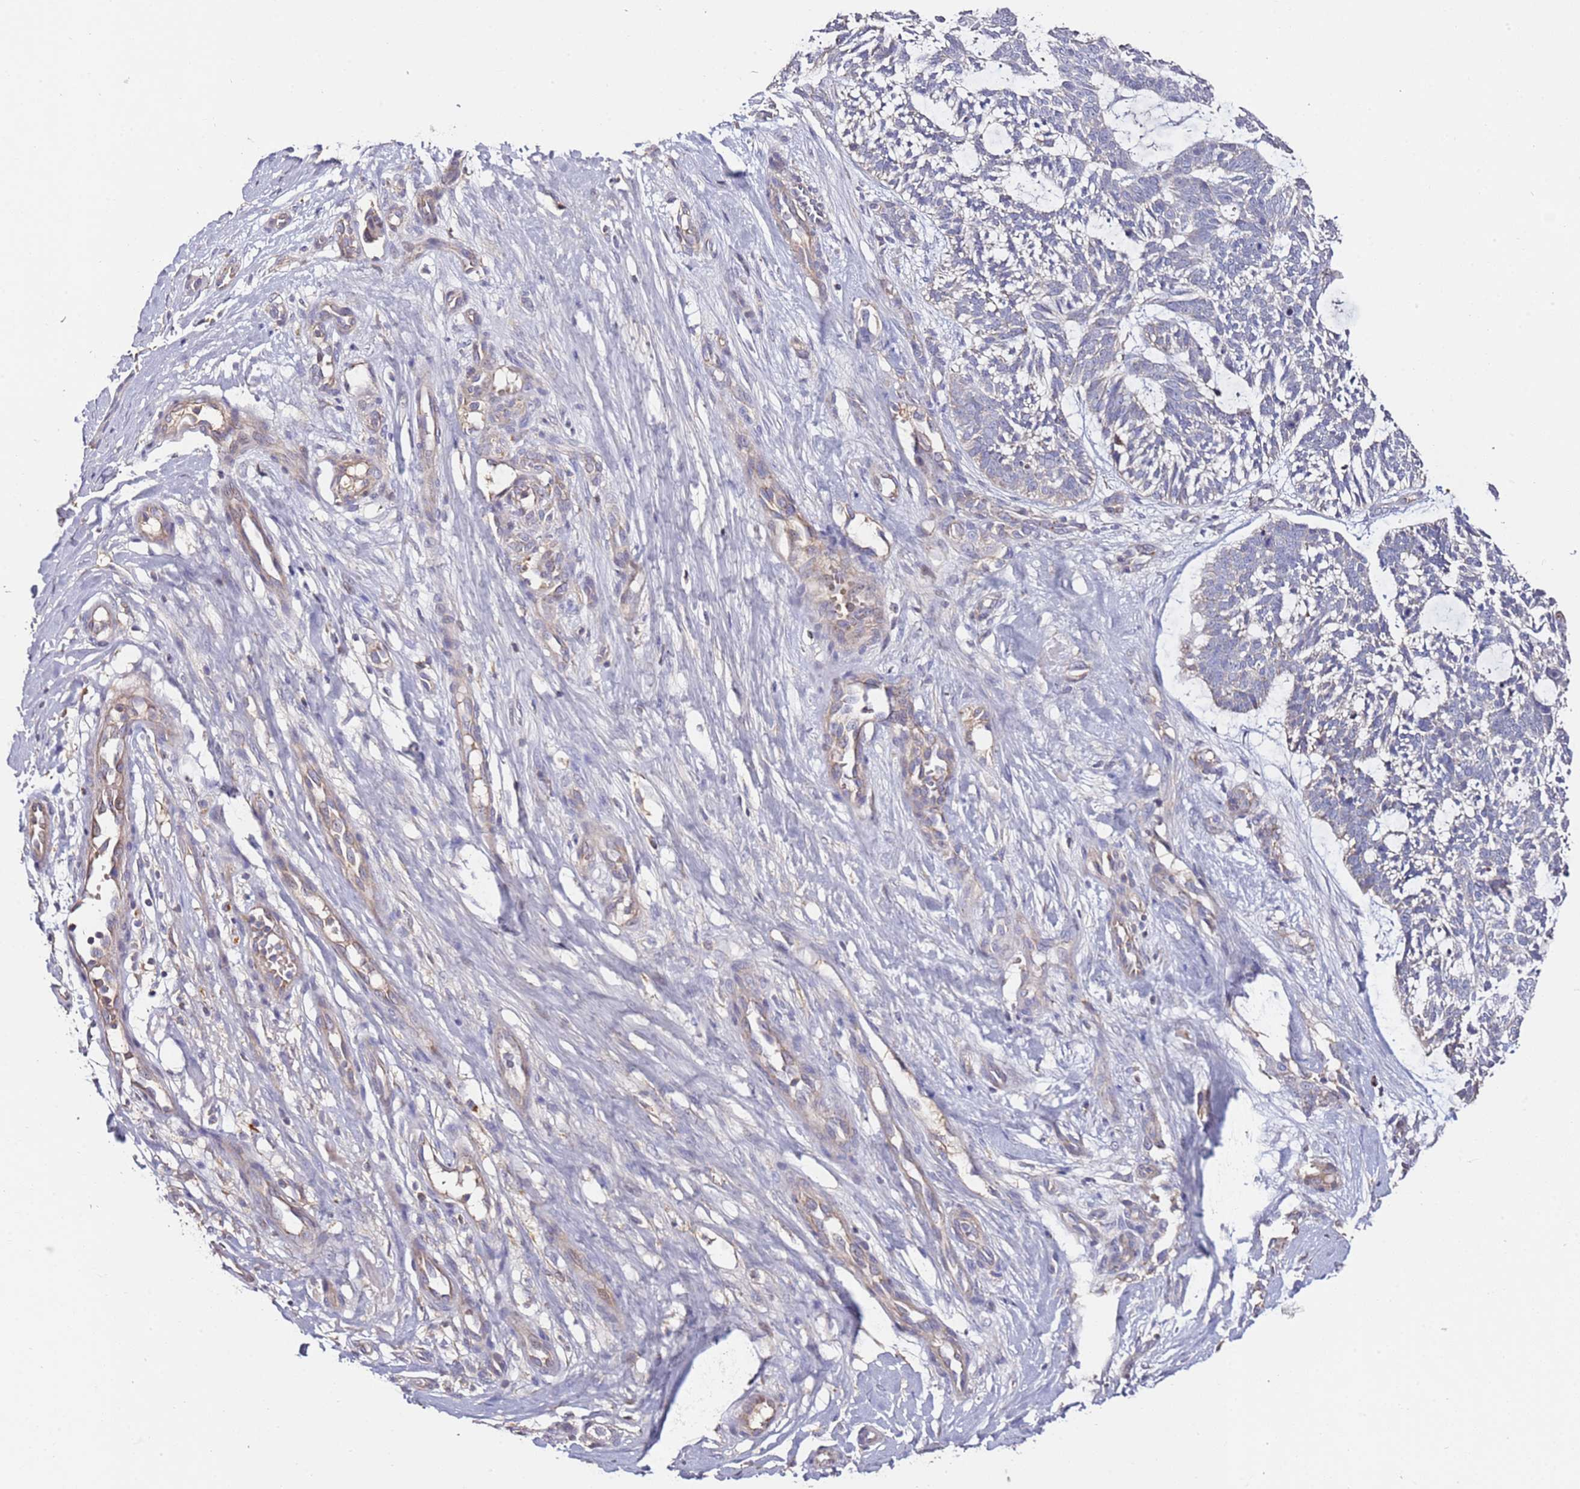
{"staining": {"intensity": "negative", "quantity": "none", "location": "none"}, "tissue": "skin cancer", "cell_type": "Tumor cells", "image_type": "cancer", "snomed": [{"axis": "morphology", "description": "Basal cell carcinoma"}, {"axis": "topography", "description": "Skin"}], "caption": "This image is of basal cell carcinoma (skin) stained with immunohistochemistry to label a protein in brown with the nuclei are counter-stained blue. There is no expression in tumor cells.", "gene": "OR2B11", "patient": {"sex": "male", "age": 88}}